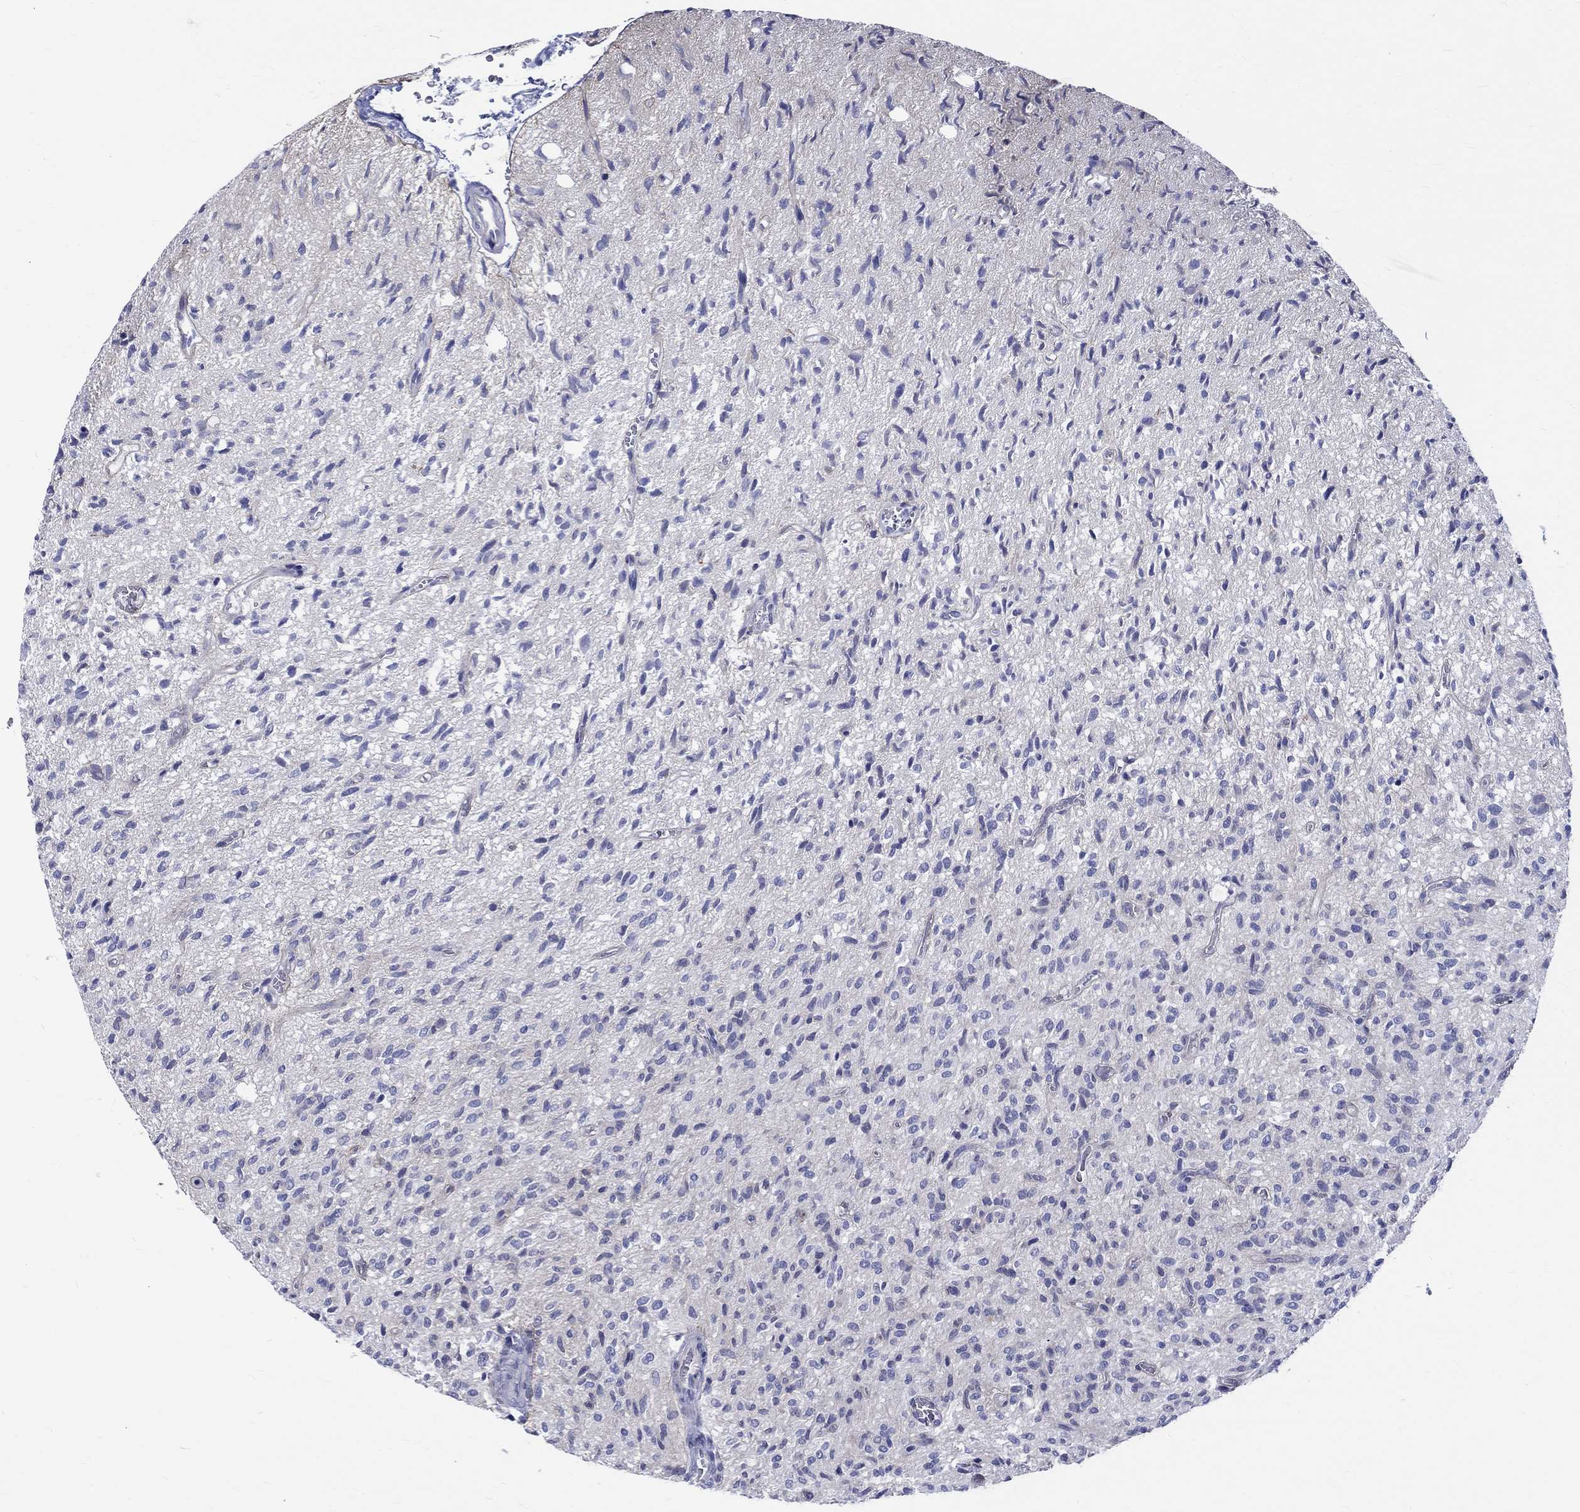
{"staining": {"intensity": "negative", "quantity": "none", "location": "none"}, "tissue": "glioma", "cell_type": "Tumor cells", "image_type": "cancer", "snomed": [{"axis": "morphology", "description": "Glioma, malignant, High grade"}, {"axis": "topography", "description": "Brain"}], "caption": "There is no significant staining in tumor cells of malignant high-grade glioma.", "gene": "SH2D7", "patient": {"sex": "male", "age": 64}}